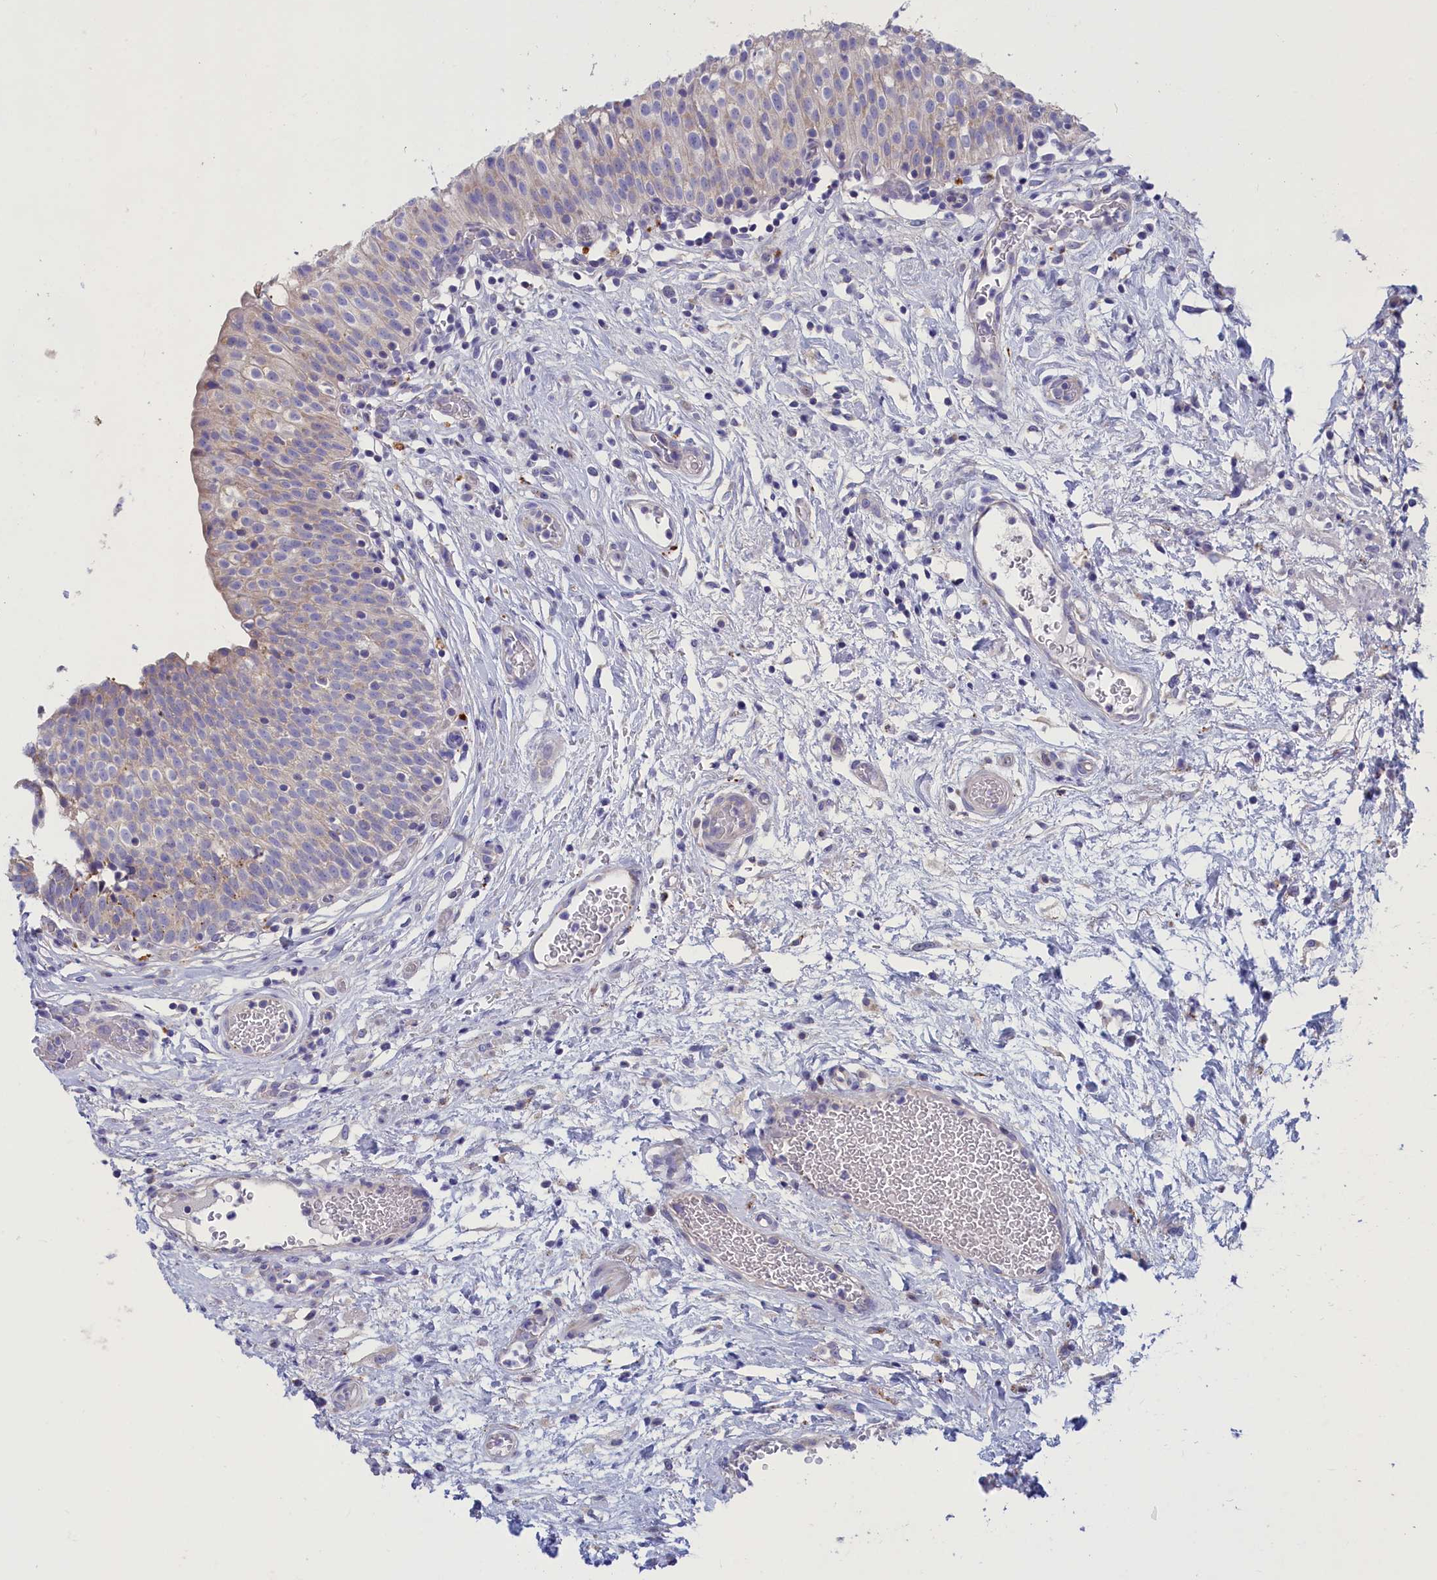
{"staining": {"intensity": "negative", "quantity": "none", "location": "none"}, "tissue": "urinary bladder", "cell_type": "Urothelial cells", "image_type": "normal", "snomed": [{"axis": "morphology", "description": "Normal tissue, NOS"}, {"axis": "topography", "description": "Urinary bladder"}], "caption": "The histopathology image displays no staining of urothelial cells in unremarkable urinary bladder. (DAB (3,3'-diaminobenzidine) IHC with hematoxylin counter stain).", "gene": "WDR6", "patient": {"sex": "male", "age": 55}}